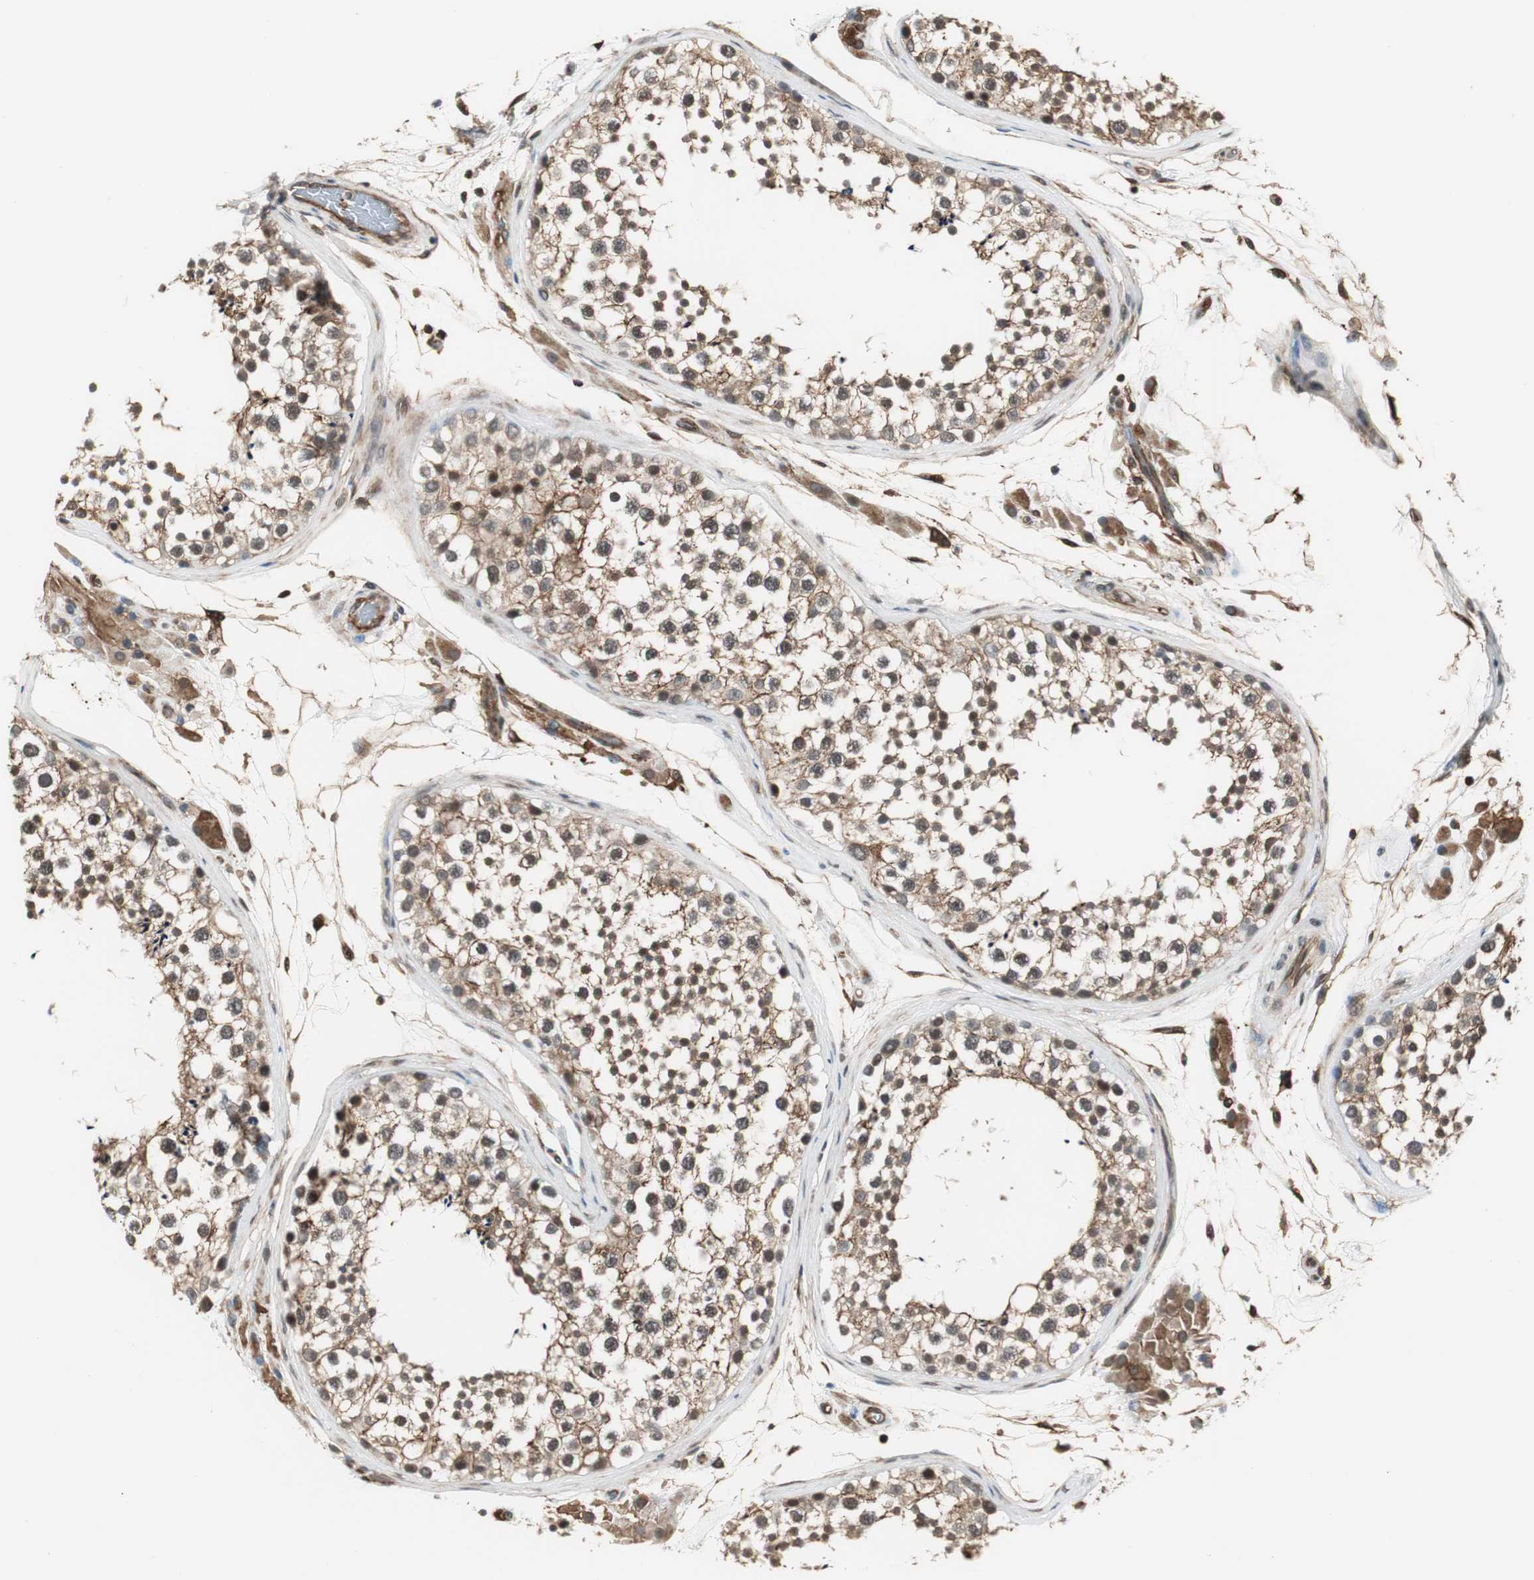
{"staining": {"intensity": "moderate", "quantity": ">75%", "location": "cytoplasmic/membranous"}, "tissue": "testis", "cell_type": "Cells in seminiferous ducts", "image_type": "normal", "snomed": [{"axis": "morphology", "description": "Normal tissue, NOS"}, {"axis": "topography", "description": "Testis"}], "caption": "Testis stained with a brown dye shows moderate cytoplasmic/membranous positive positivity in about >75% of cells in seminiferous ducts.", "gene": "PTPN11", "patient": {"sex": "male", "age": 46}}